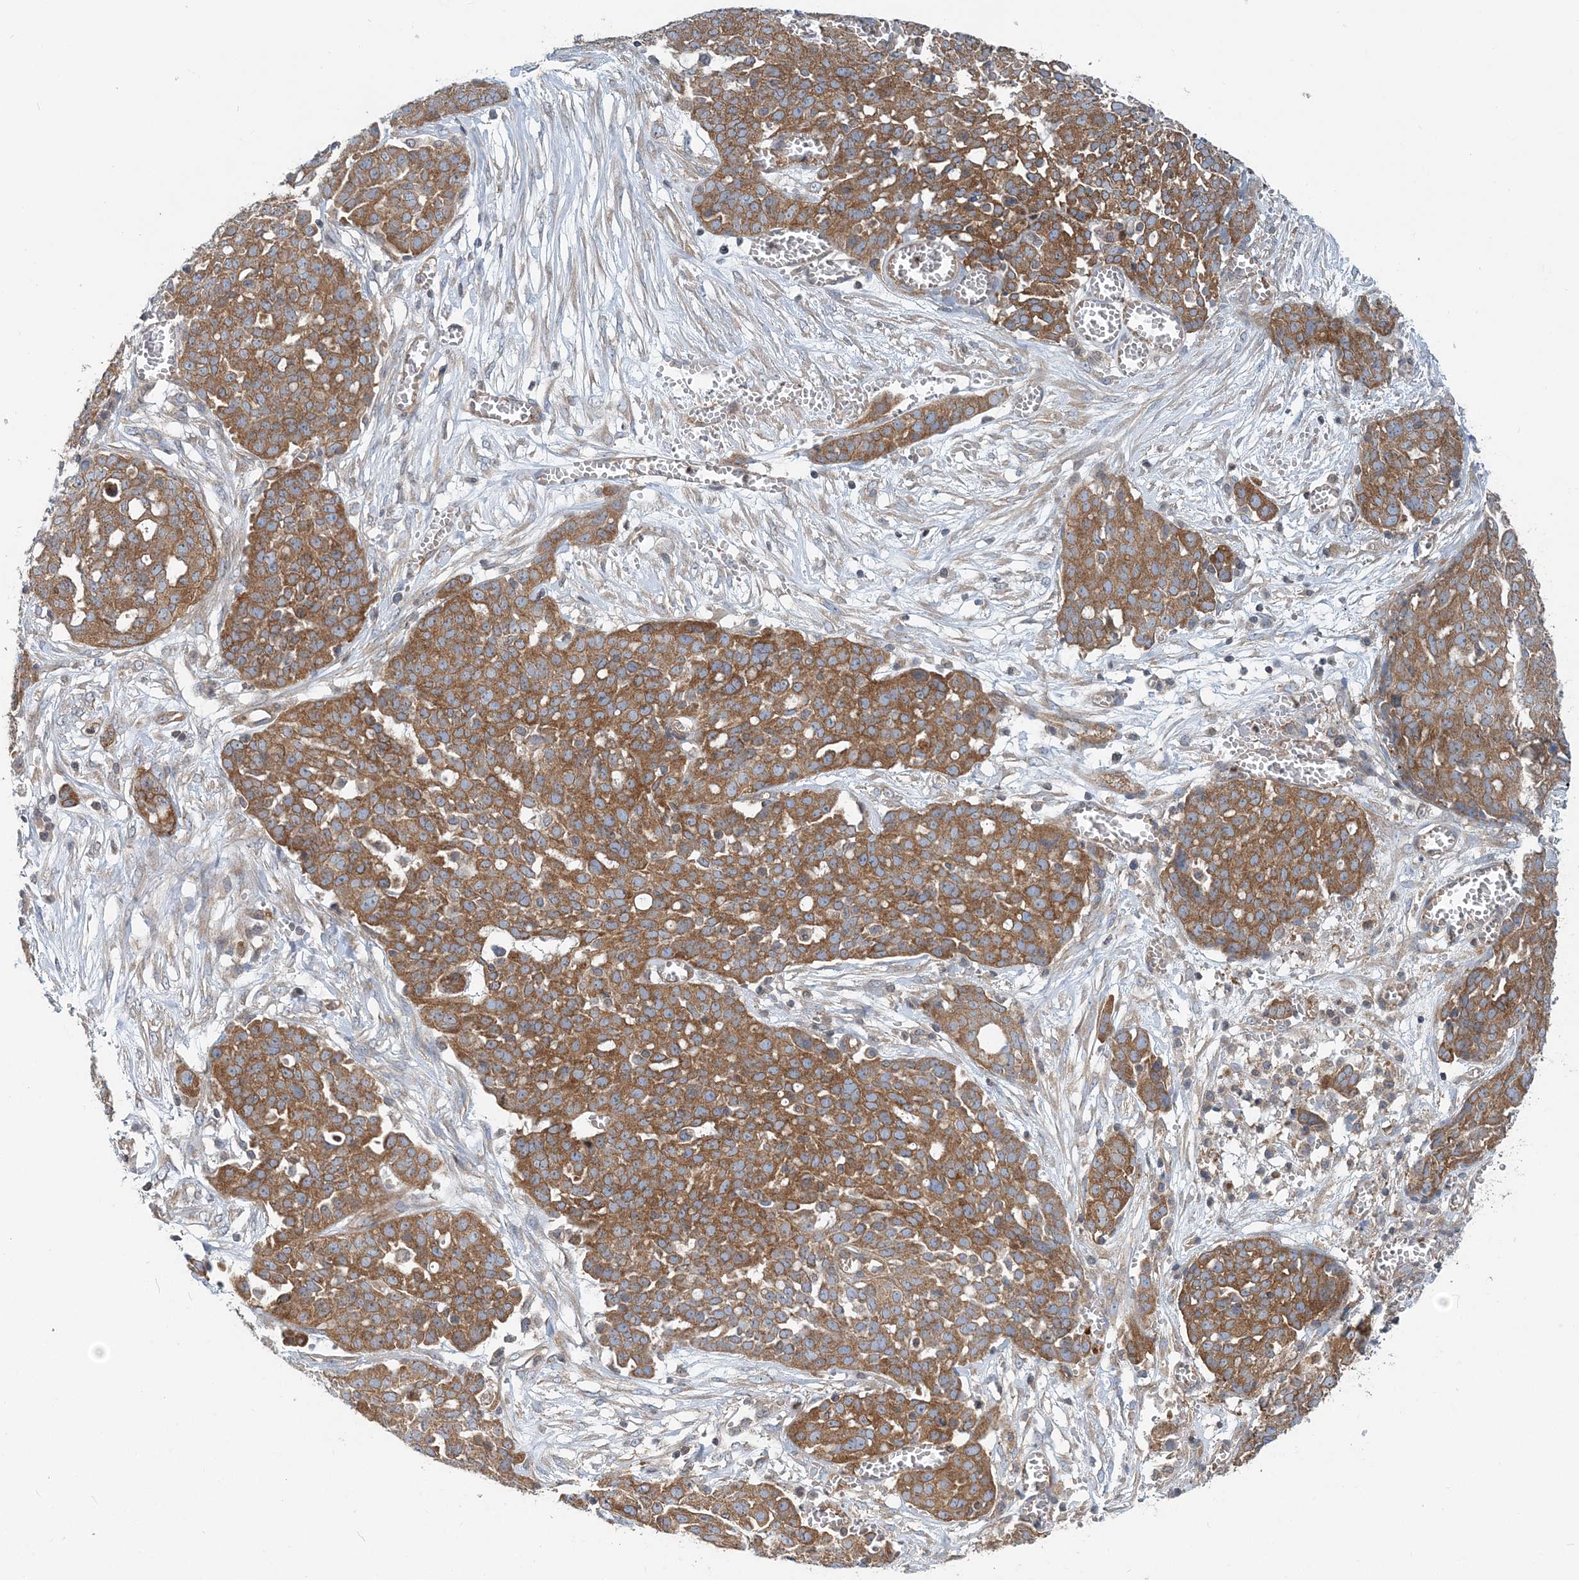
{"staining": {"intensity": "moderate", "quantity": ">75%", "location": "cytoplasmic/membranous"}, "tissue": "ovarian cancer", "cell_type": "Tumor cells", "image_type": "cancer", "snomed": [{"axis": "morphology", "description": "Cystadenocarcinoma, serous, NOS"}, {"axis": "topography", "description": "Soft tissue"}, {"axis": "topography", "description": "Ovary"}], "caption": "Protein staining demonstrates moderate cytoplasmic/membranous staining in about >75% of tumor cells in serous cystadenocarcinoma (ovarian).", "gene": "MOB4", "patient": {"sex": "female", "age": 57}}